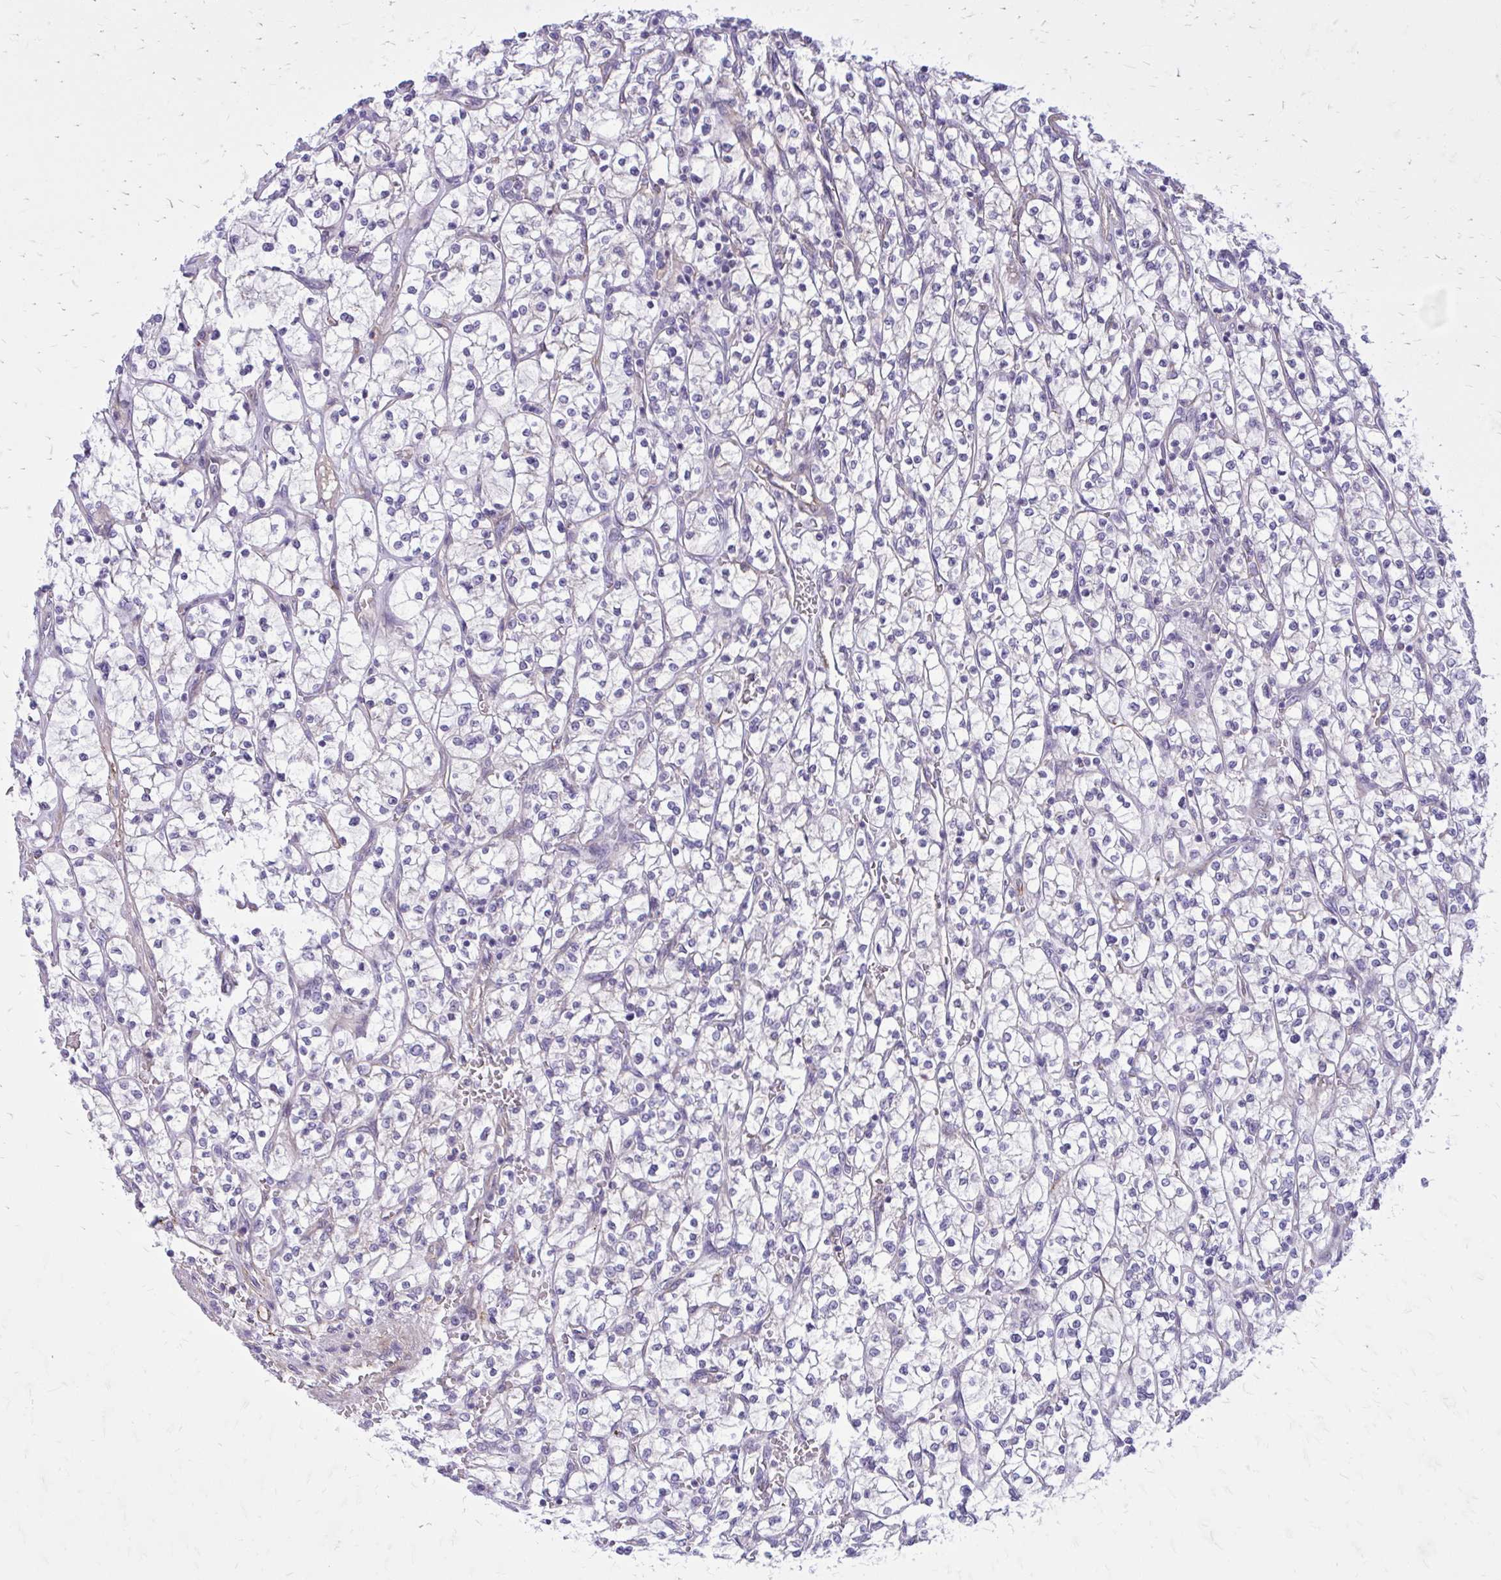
{"staining": {"intensity": "negative", "quantity": "none", "location": "none"}, "tissue": "renal cancer", "cell_type": "Tumor cells", "image_type": "cancer", "snomed": [{"axis": "morphology", "description": "Adenocarcinoma, NOS"}, {"axis": "topography", "description": "Kidney"}], "caption": "Immunohistochemical staining of renal cancer (adenocarcinoma) exhibits no significant expression in tumor cells.", "gene": "BEND5", "patient": {"sex": "female", "age": 64}}